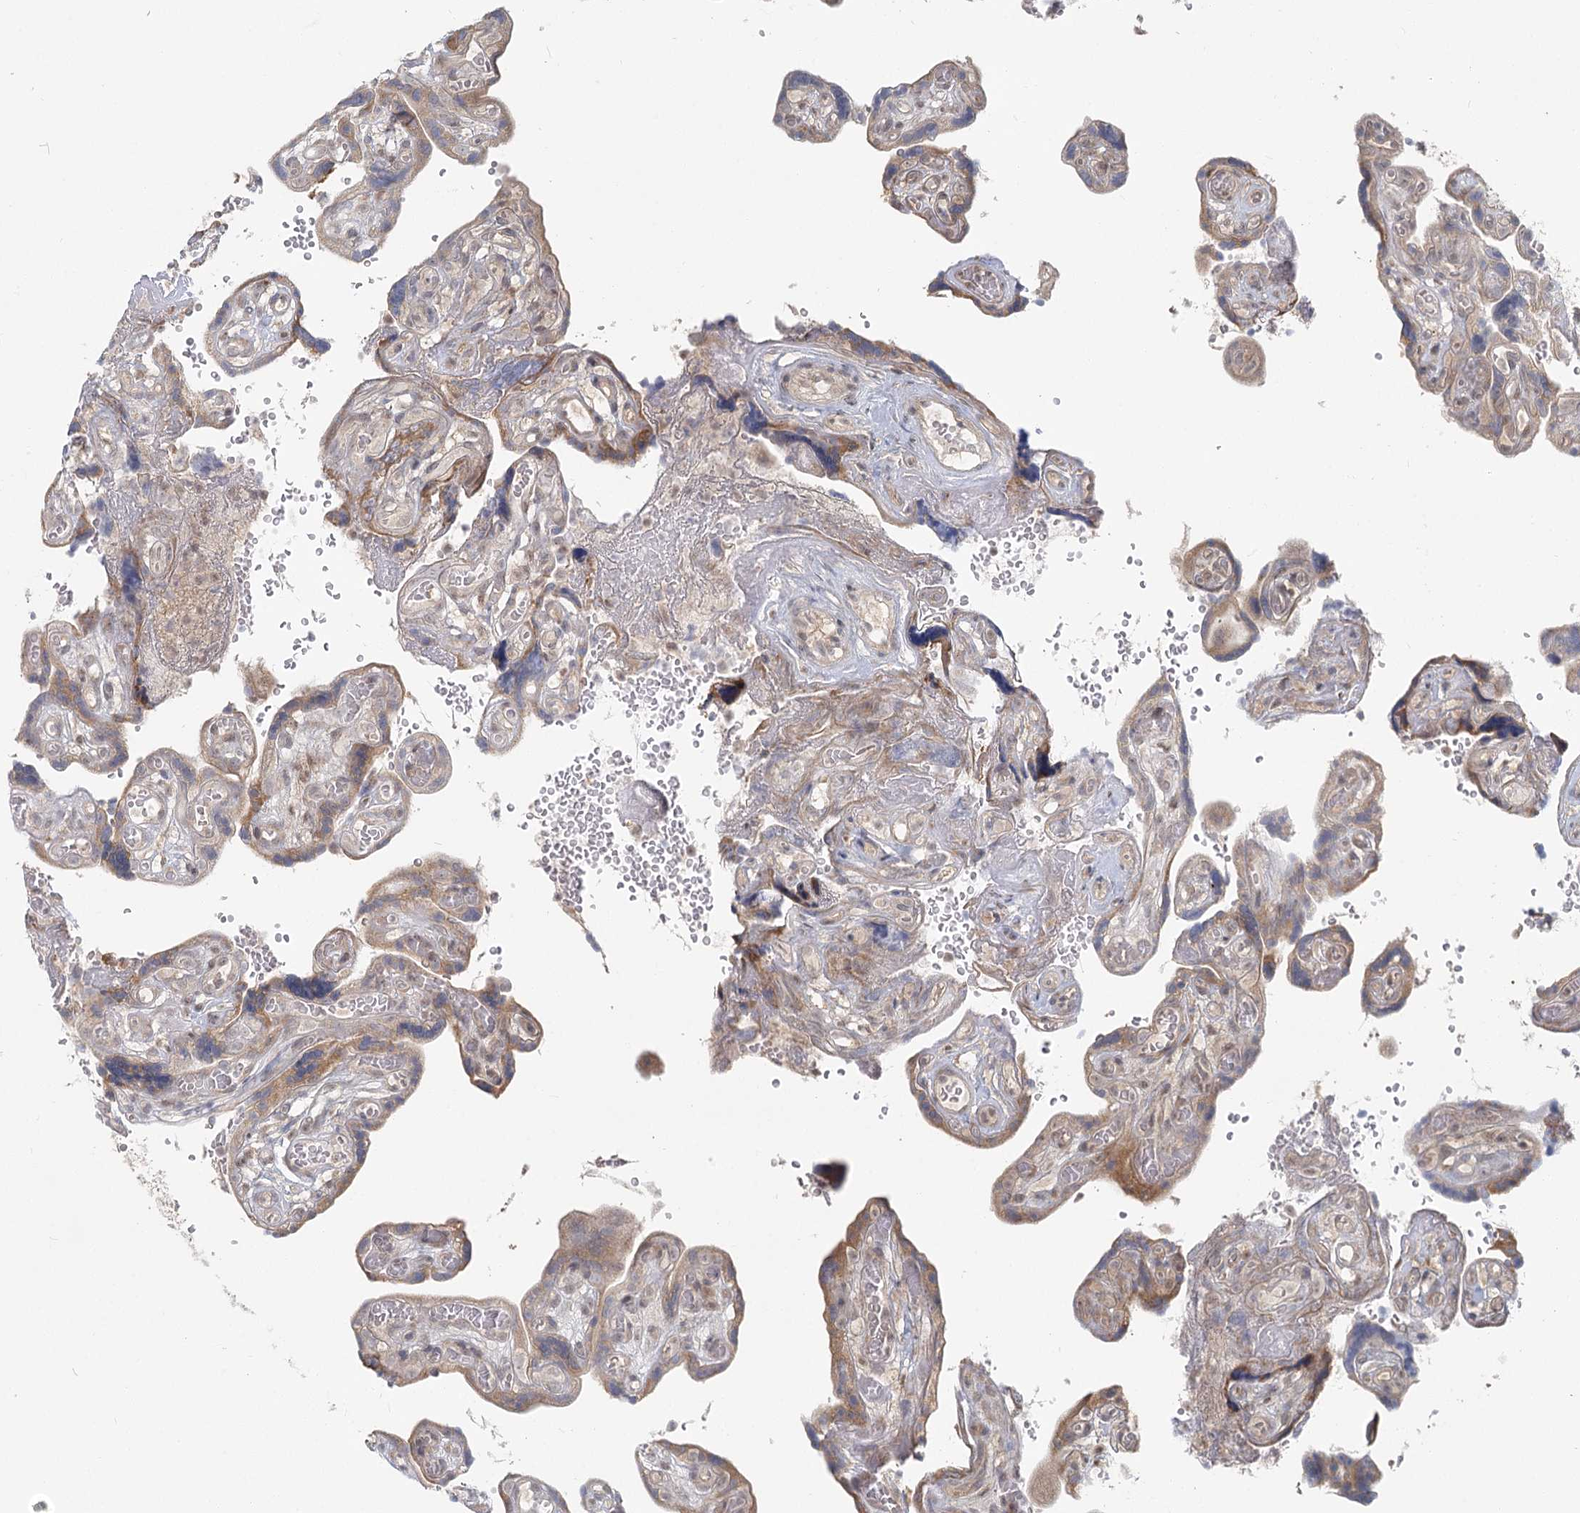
{"staining": {"intensity": "moderate", "quantity": ">75%", "location": "cytoplasmic/membranous,nuclear"}, "tissue": "placenta", "cell_type": "Decidual cells", "image_type": "normal", "snomed": [{"axis": "morphology", "description": "Normal tissue, NOS"}, {"axis": "topography", "description": "Placenta"}], "caption": "Immunohistochemical staining of unremarkable placenta shows medium levels of moderate cytoplasmic/membranous,nuclear staining in about >75% of decidual cells. The protein of interest is shown in brown color, while the nuclei are stained blue.", "gene": "THNSL1", "patient": {"sex": "female", "age": 30}}